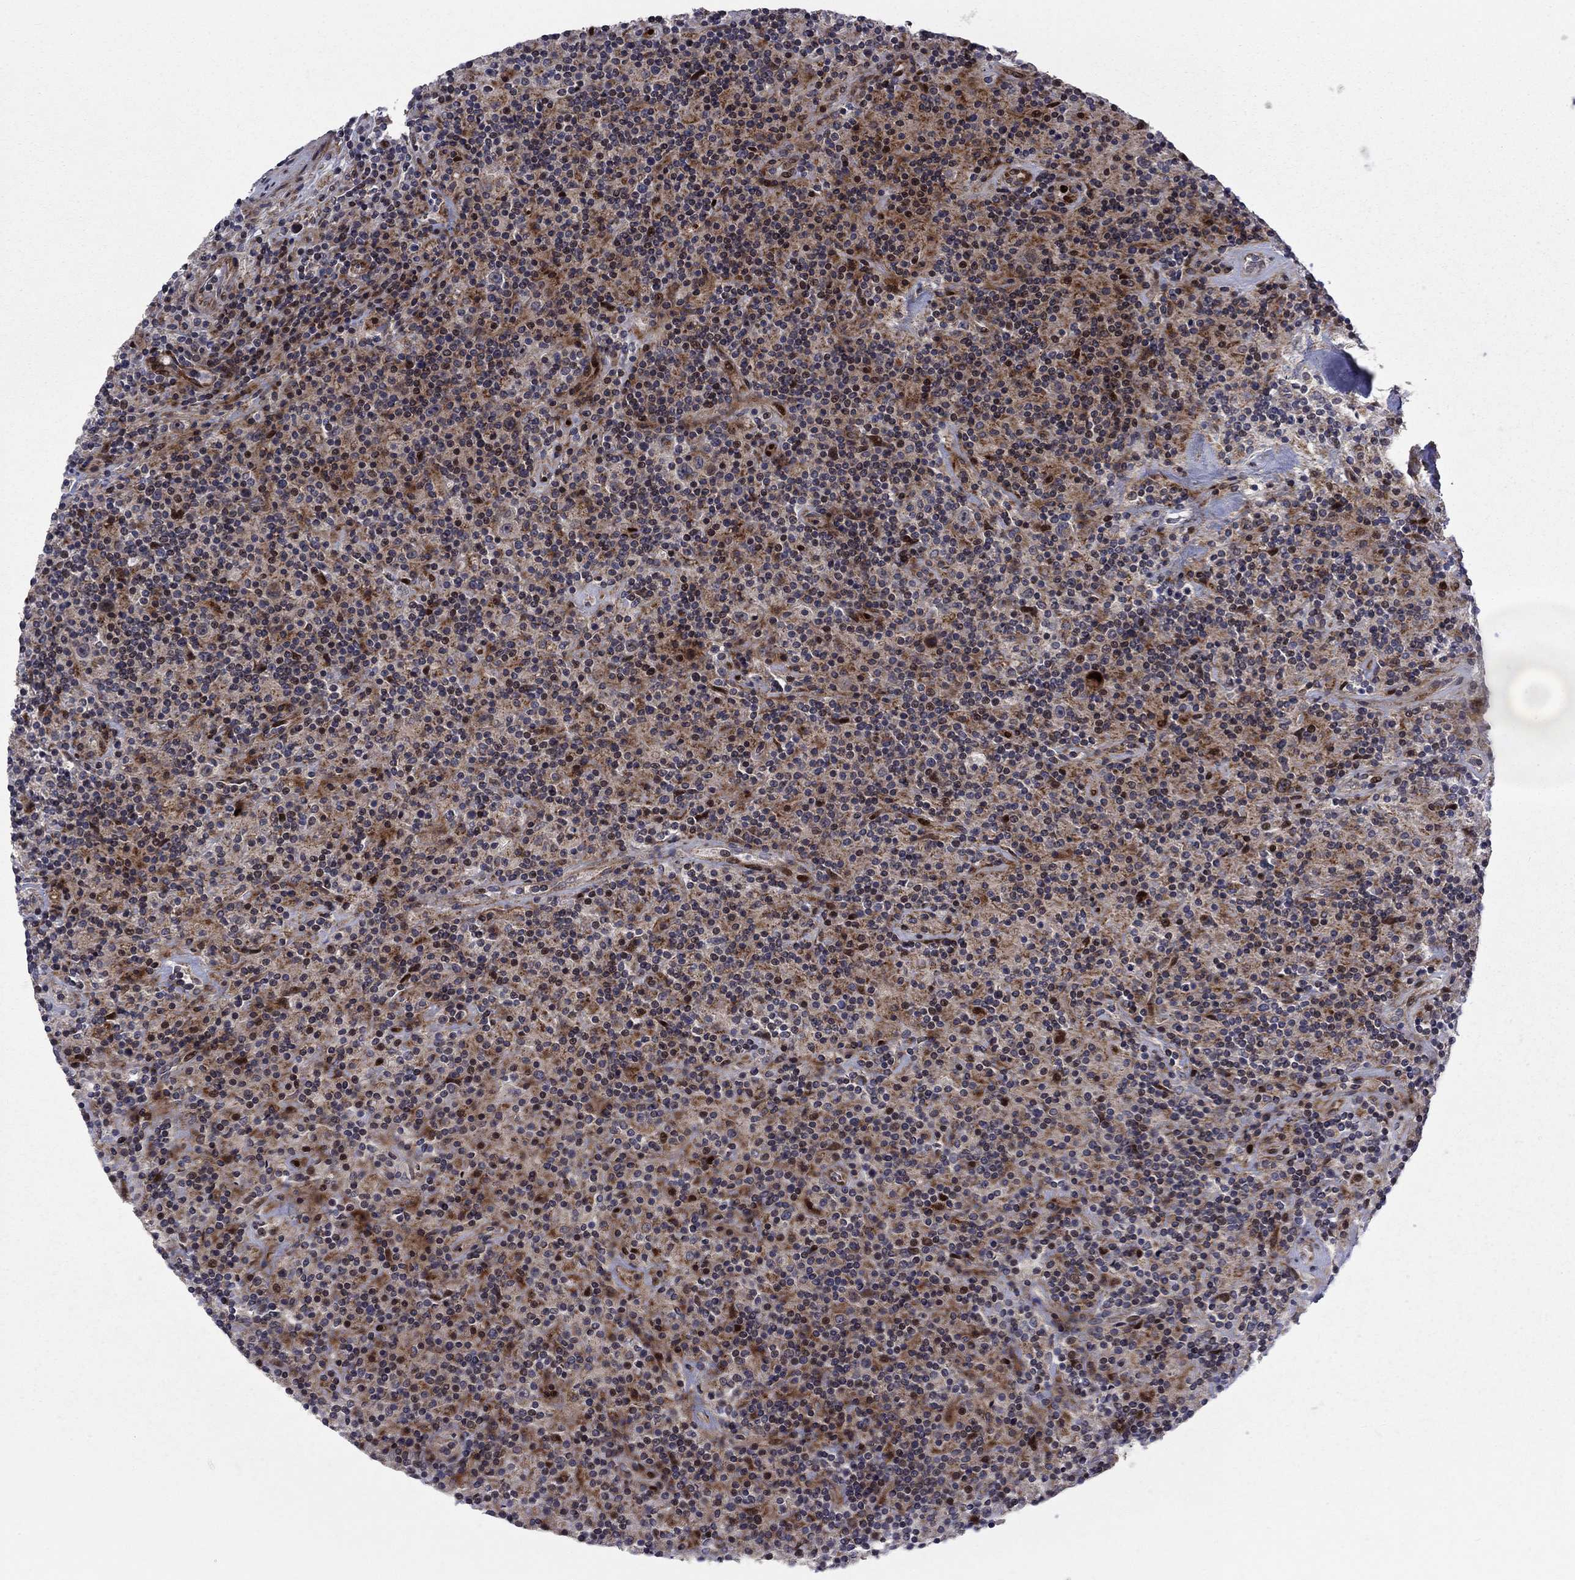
{"staining": {"intensity": "strong", "quantity": "25%-75%", "location": "cytoplasmic/membranous,nuclear"}, "tissue": "lymphoma", "cell_type": "Tumor cells", "image_type": "cancer", "snomed": [{"axis": "morphology", "description": "Hodgkin's disease, NOS"}, {"axis": "topography", "description": "Lymph node"}], "caption": "Immunohistochemistry histopathology image of Hodgkin's disease stained for a protein (brown), which displays high levels of strong cytoplasmic/membranous and nuclear staining in about 25%-75% of tumor cells.", "gene": "MIOS", "patient": {"sex": "male", "age": 70}}